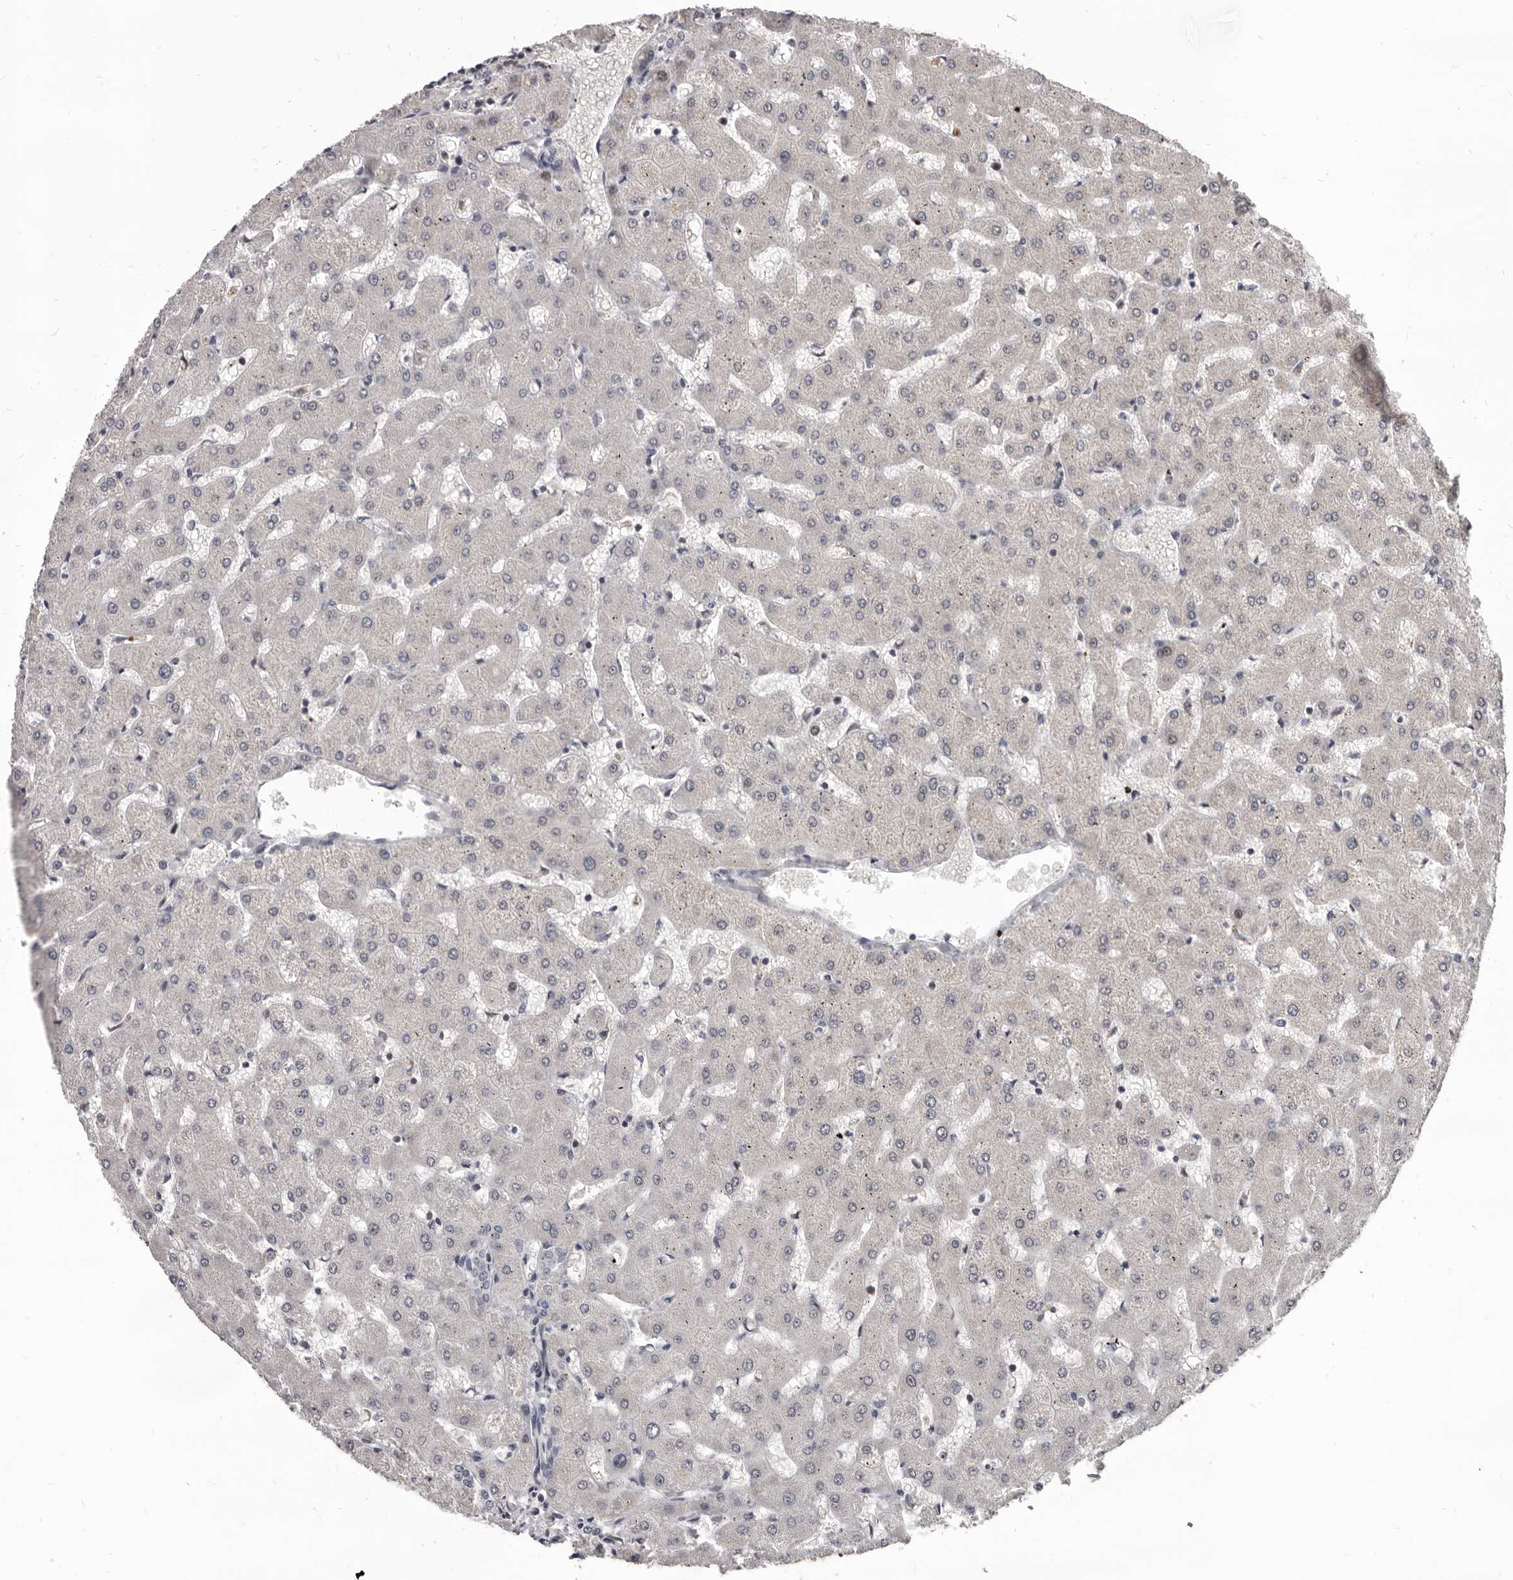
{"staining": {"intensity": "negative", "quantity": "none", "location": "none"}, "tissue": "liver", "cell_type": "Cholangiocytes", "image_type": "normal", "snomed": [{"axis": "morphology", "description": "Normal tissue, NOS"}, {"axis": "topography", "description": "Liver"}], "caption": "High power microscopy image of an immunohistochemistry image of benign liver, revealing no significant positivity in cholangiocytes.", "gene": "MAP3K14", "patient": {"sex": "female", "age": 63}}